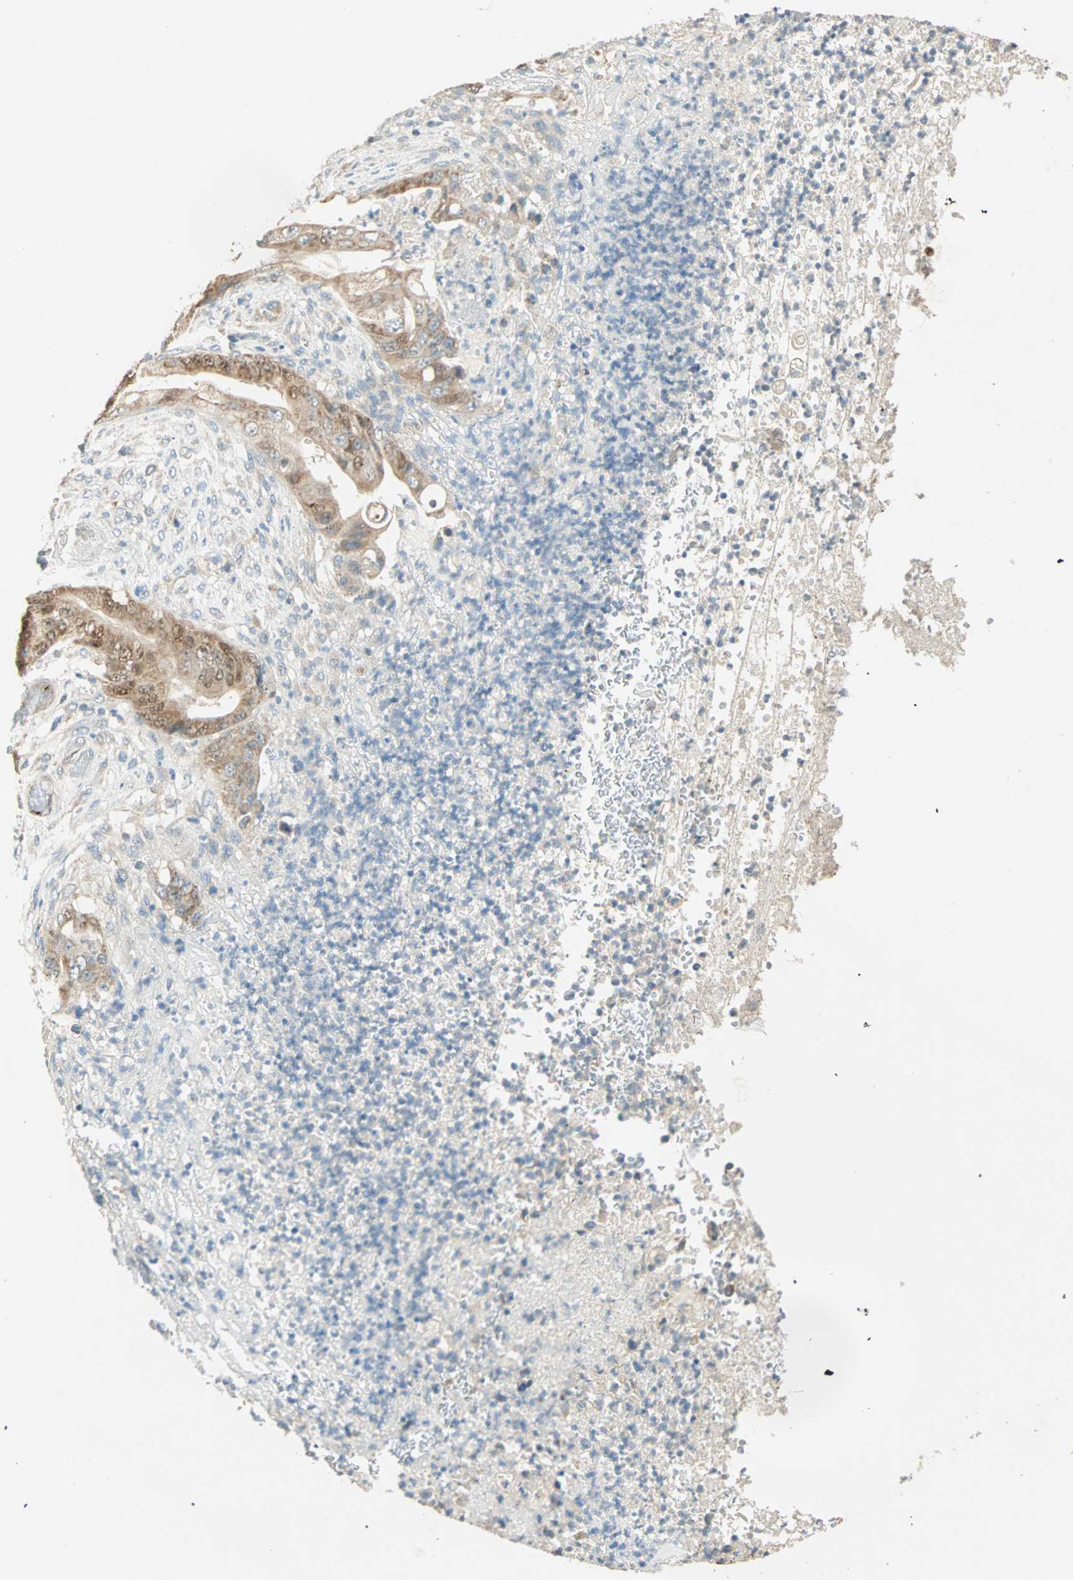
{"staining": {"intensity": "moderate", "quantity": ">75%", "location": "cytoplasmic/membranous"}, "tissue": "stomach cancer", "cell_type": "Tumor cells", "image_type": "cancer", "snomed": [{"axis": "morphology", "description": "Adenocarcinoma, NOS"}, {"axis": "topography", "description": "Stomach"}], "caption": "This is an image of immunohistochemistry (IHC) staining of stomach adenocarcinoma, which shows moderate expression in the cytoplasmic/membranous of tumor cells.", "gene": "RAD18", "patient": {"sex": "female", "age": 73}}